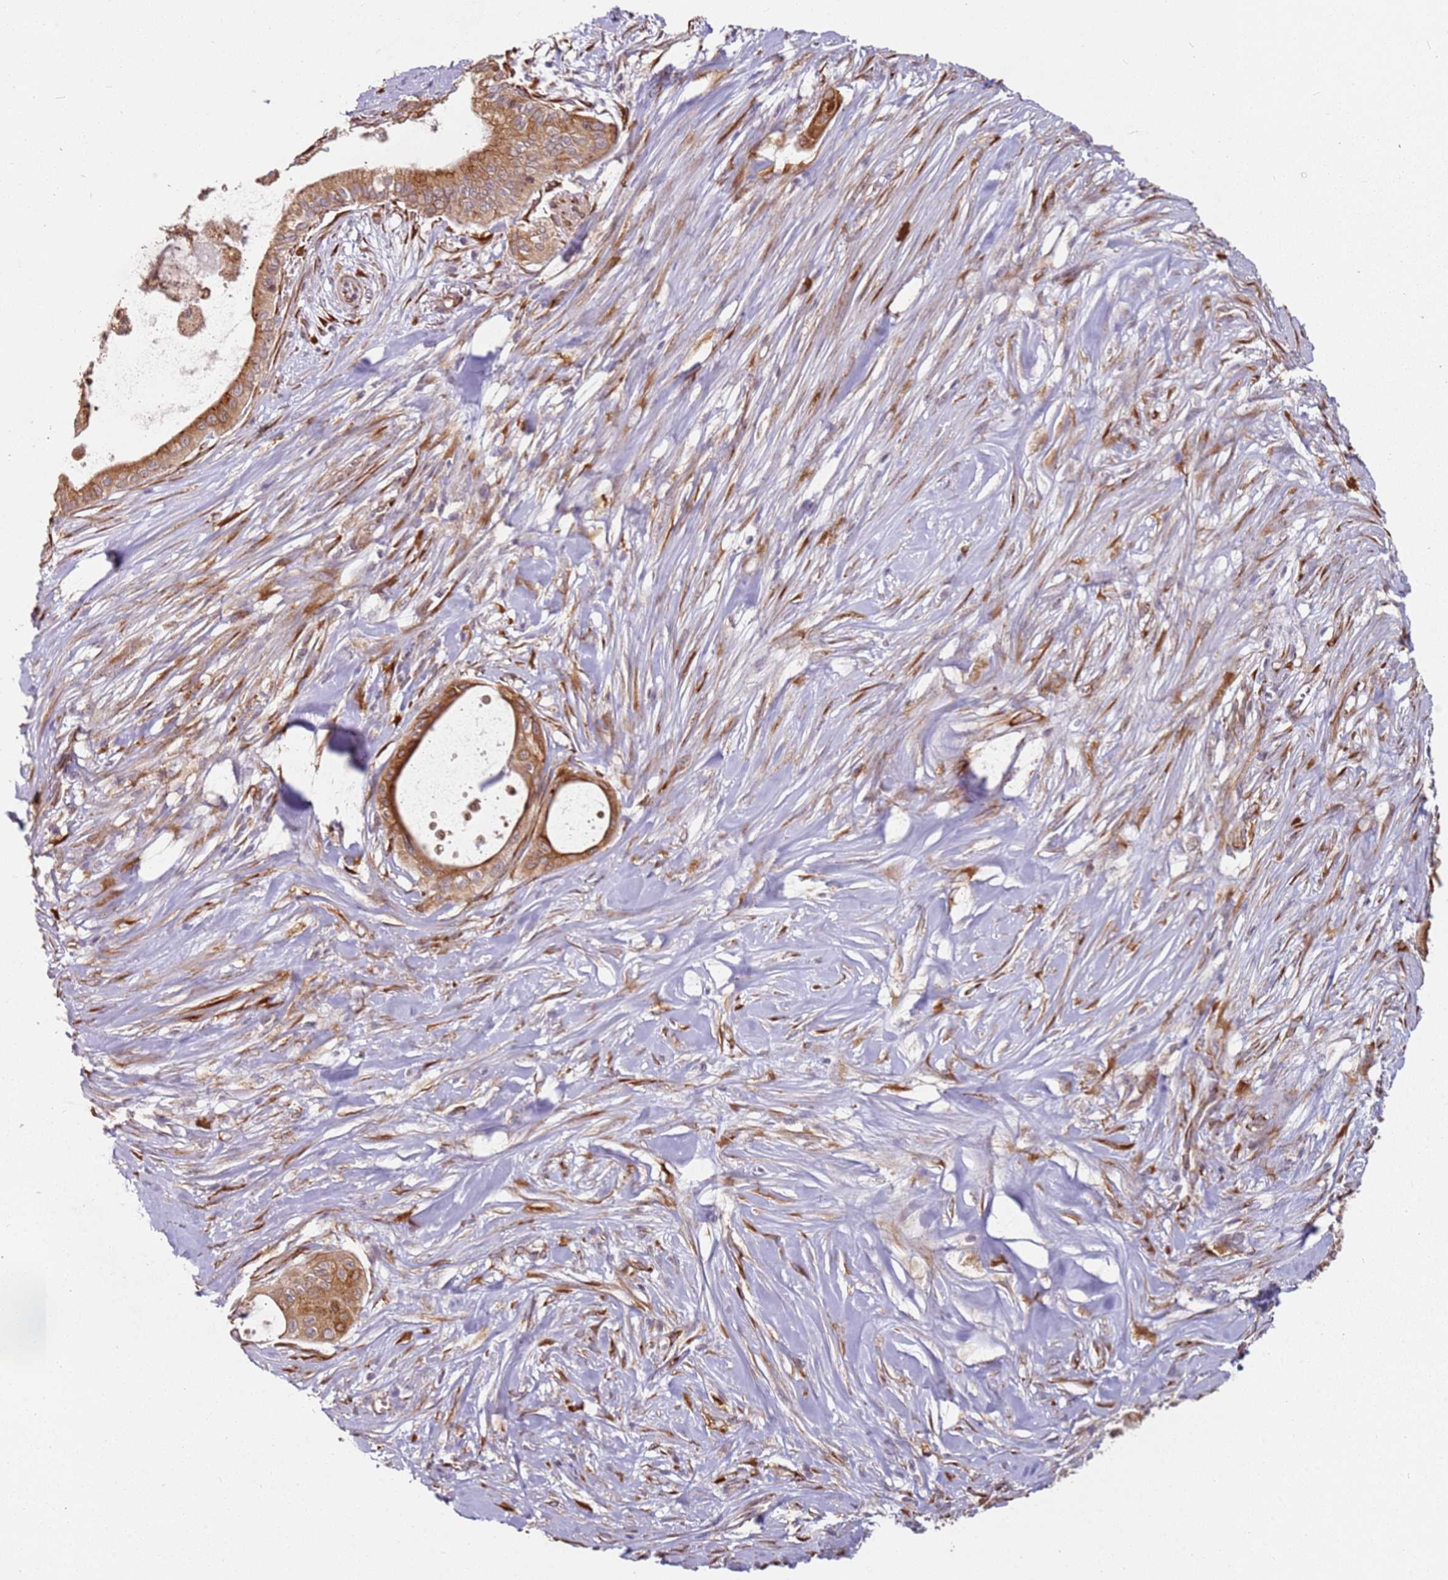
{"staining": {"intensity": "moderate", "quantity": ">75%", "location": "cytoplasmic/membranous"}, "tissue": "pancreatic cancer", "cell_type": "Tumor cells", "image_type": "cancer", "snomed": [{"axis": "morphology", "description": "Adenocarcinoma, NOS"}, {"axis": "topography", "description": "Pancreas"}], "caption": "Adenocarcinoma (pancreatic) stained with a brown dye demonstrates moderate cytoplasmic/membranous positive staining in about >75% of tumor cells.", "gene": "ARFRP1", "patient": {"sex": "male", "age": 78}}